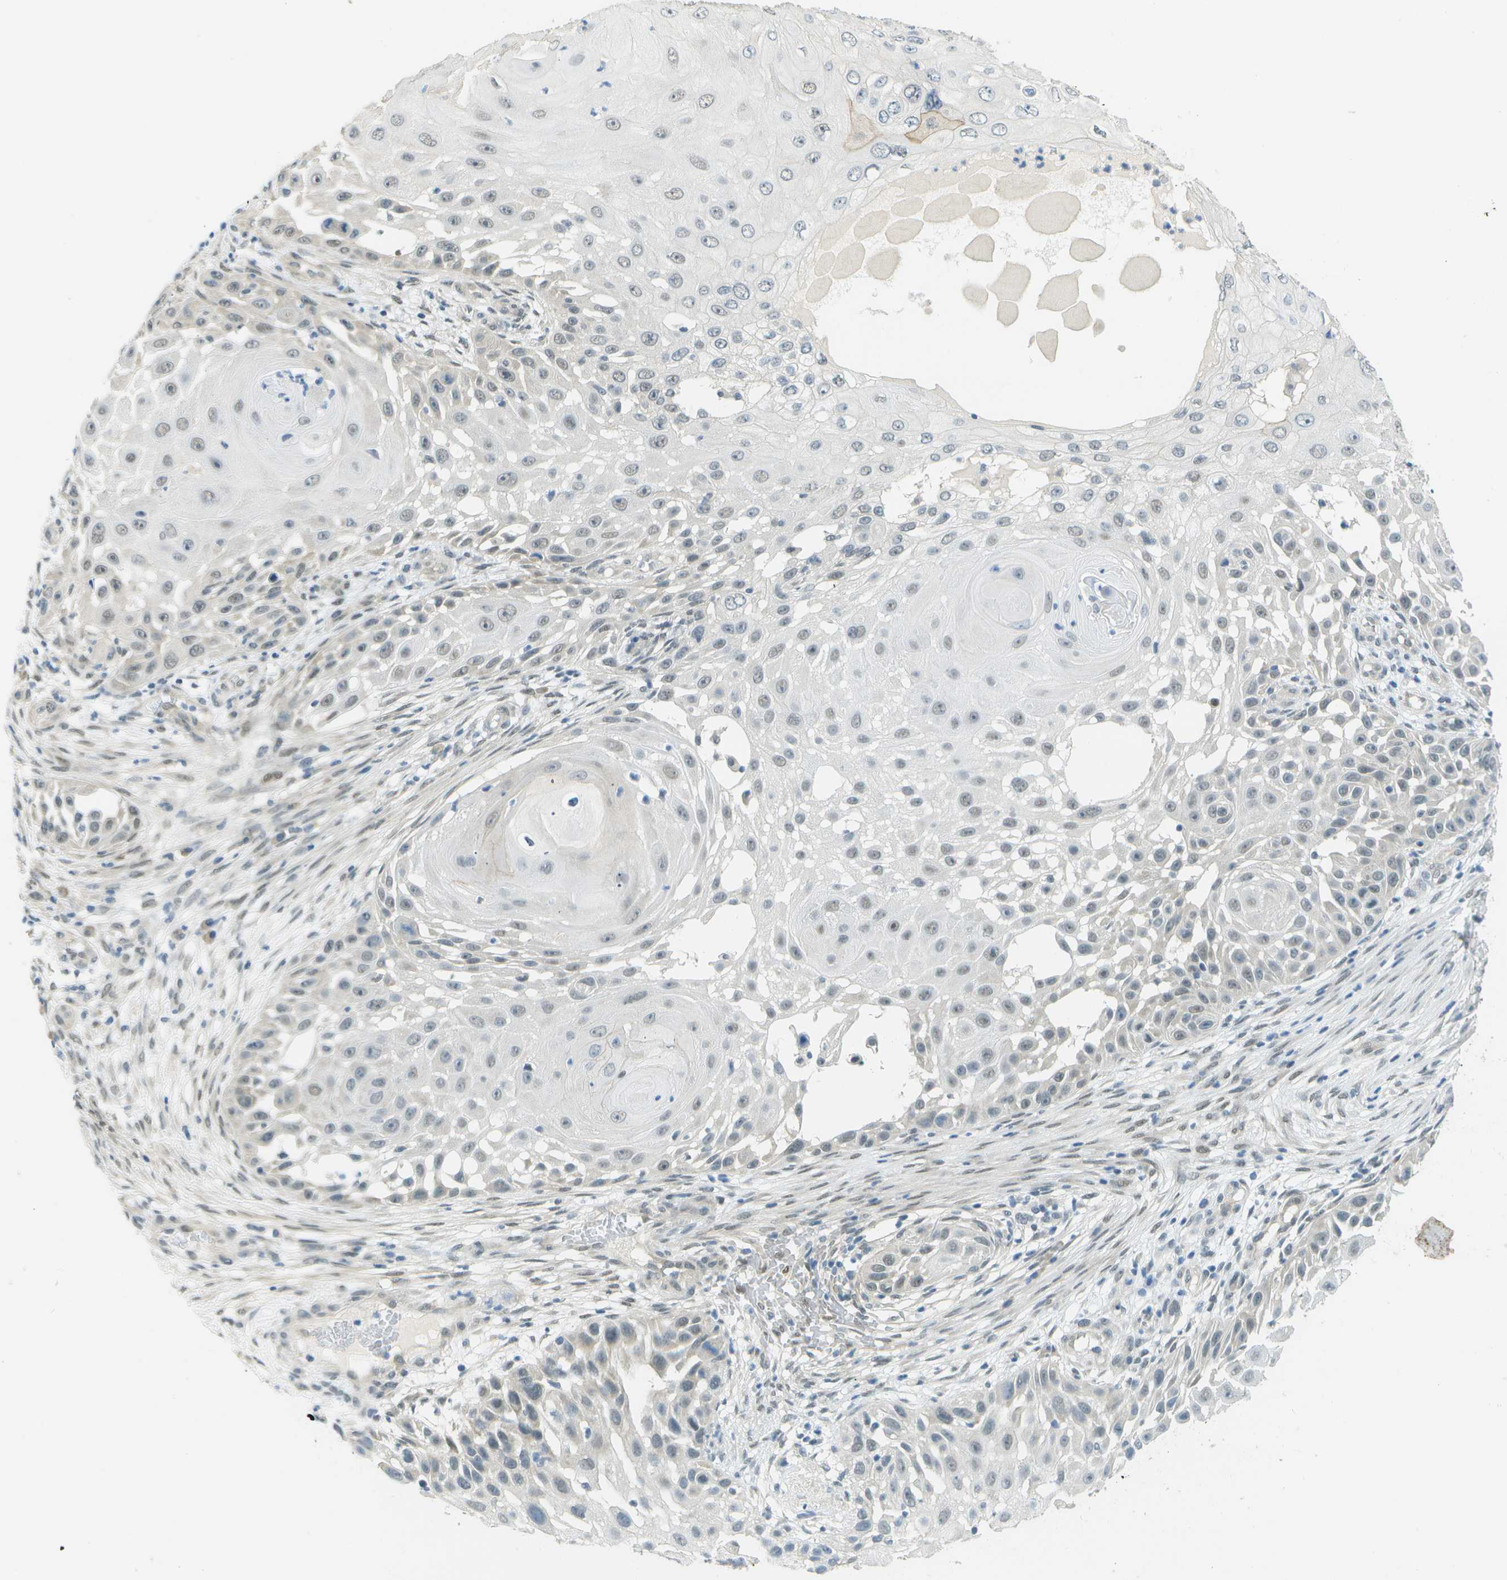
{"staining": {"intensity": "weak", "quantity": "<25%", "location": "nuclear"}, "tissue": "skin cancer", "cell_type": "Tumor cells", "image_type": "cancer", "snomed": [{"axis": "morphology", "description": "Squamous cell carcinoma, NOS"}, {"axis": "topography", "description": "Skin"}], "caption": "The immunohistochemistry histopathology image has no significant staining in tumor cells of squamous cell carcinoma (skin) tissue.", "gene": "ARID1B", "patient": {"sex": "female", "age": 44}}